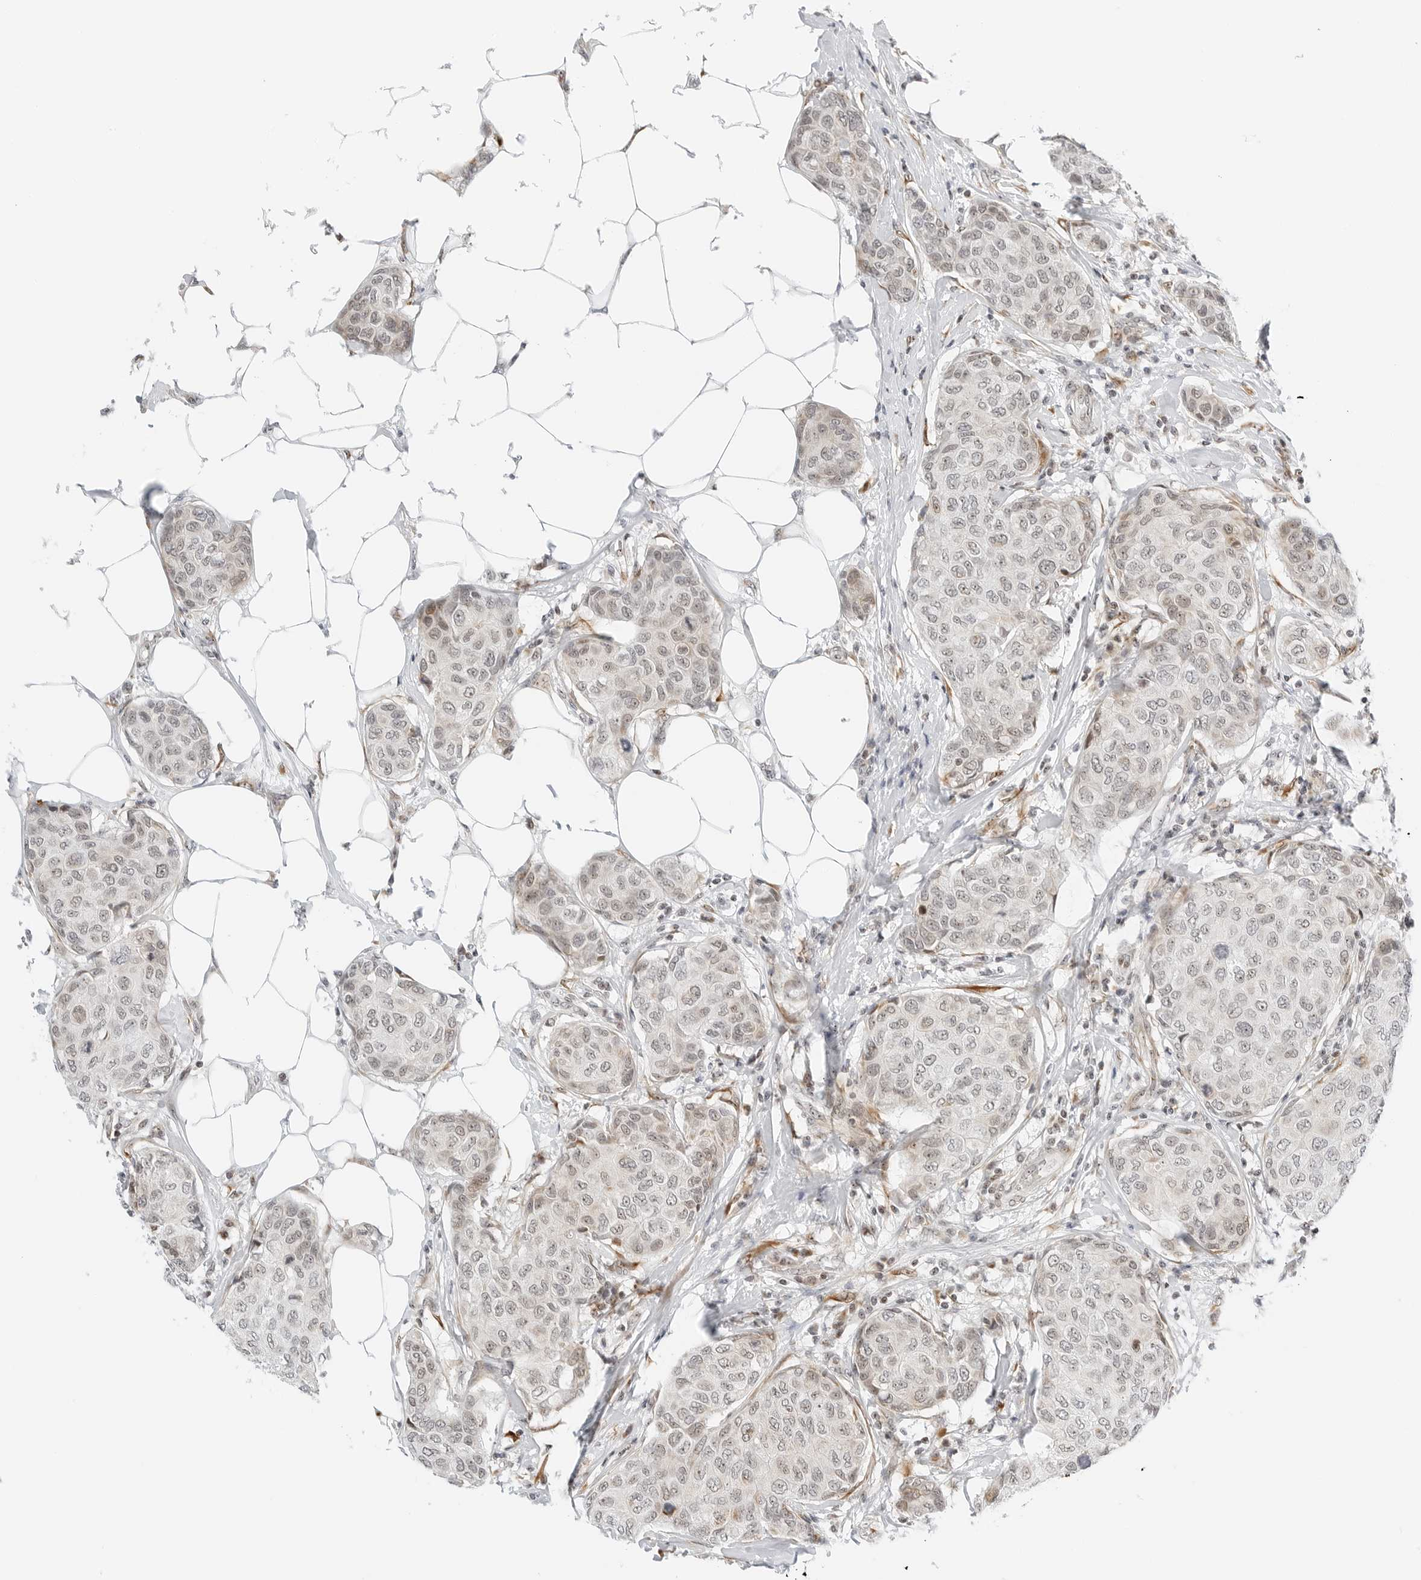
{"staining": {"intensity": "weak", "quantity": "<25%", "location": "nuclear"}, "tissue": "breast cancer", "cell_type": "Tumor cells", "image_type": "cancer", "snomed": [{"axis": "morphology", "description": "Duct carcinoma"}, {"axis": "topography", "description": "Breast"}], "caption": "This micrograph is of breast cancer stained with immunohistochemistry to label a protein in brown with the nuclei are counter-stained blue. There is no expression in tumor cells.", "gene": "RIMKLA", "patient": {"sex": "female", "age": 80}}